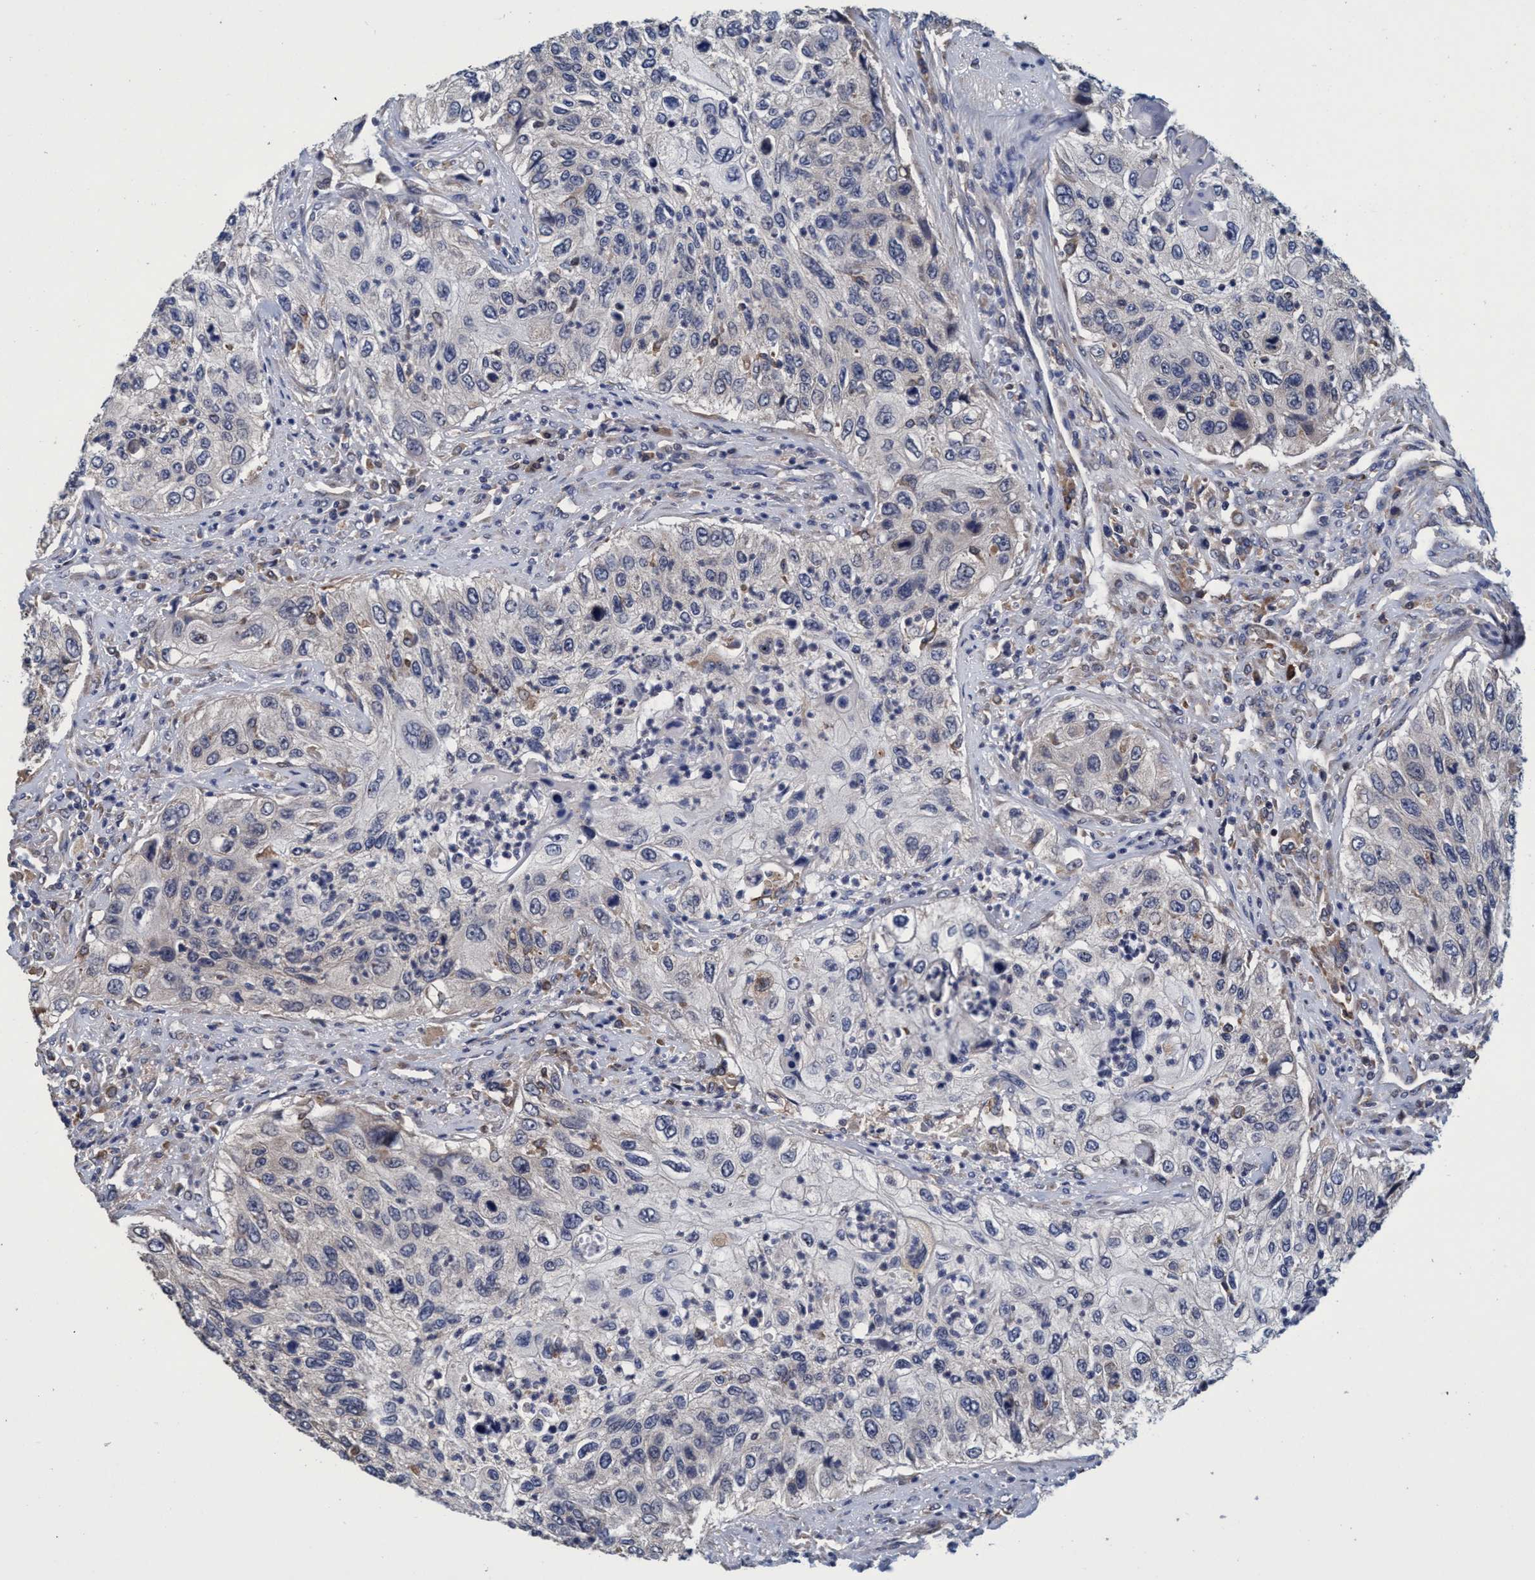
{"staining": {"intensity": "negative", "quantity": "none", "location": "none"}, "tissue": "urothelial cancer", "cell_type": "Tumor cells", "image_type": "cancer", "snomed": [{"axis": "morphology", "description": "Urothelial carcinoma, High grade"}, {"axis": "topography", "description": "Urinary bladder"}], "caption": "This is an immunohistochemistry (IHC) image of human high-grade urothelial carcinoma. There is no positivity in tumor cells.", "gene": "CALCOCO2", "patient": {"sex": "female", "age": 60}}